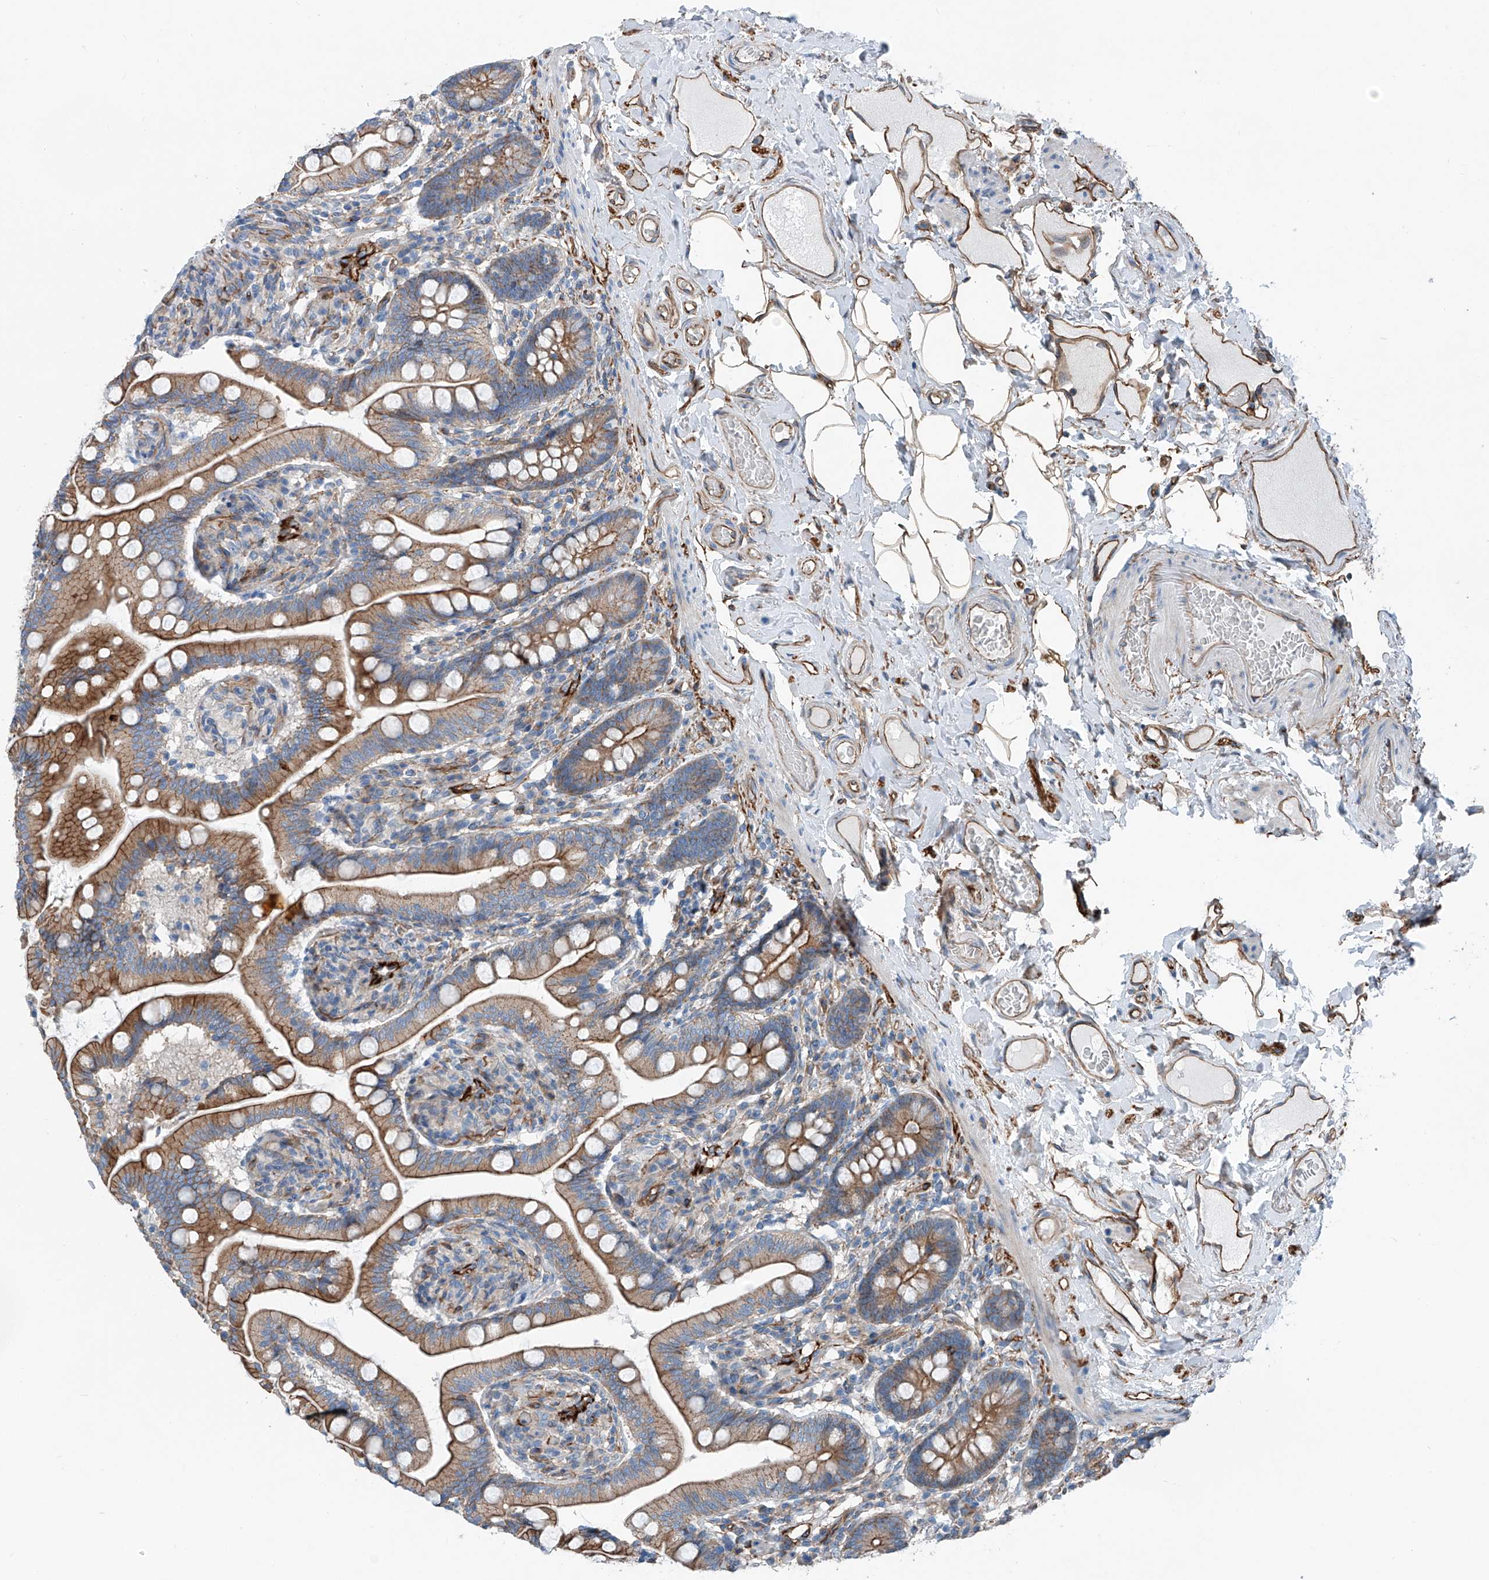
{"staining": {"intensity": "moderate", "quantity": ">75%", "location": "cytoplasmic/membranous"}, "tissue": "small intestine", "cell_type": "Glandular cells", "image_type": "normal", "snomed": [{"axis": "morphology", "description": "Normal tissue, NOS"}, {"axis": "topography", "description": "Small intestine"}], "caption": "Protein staining exhibits moderate cytoplasmic/membranous expression in about >75% of glandular cells in unremarkable small intestine. Using DAB (3,3'-diaminobenzidine) (brown) and hematoxylin (blue) stains, captured at high magnification using brightfield microscopy.", "gene": "THEMIS2", "patient": {"sex": "female", "age": 64}}